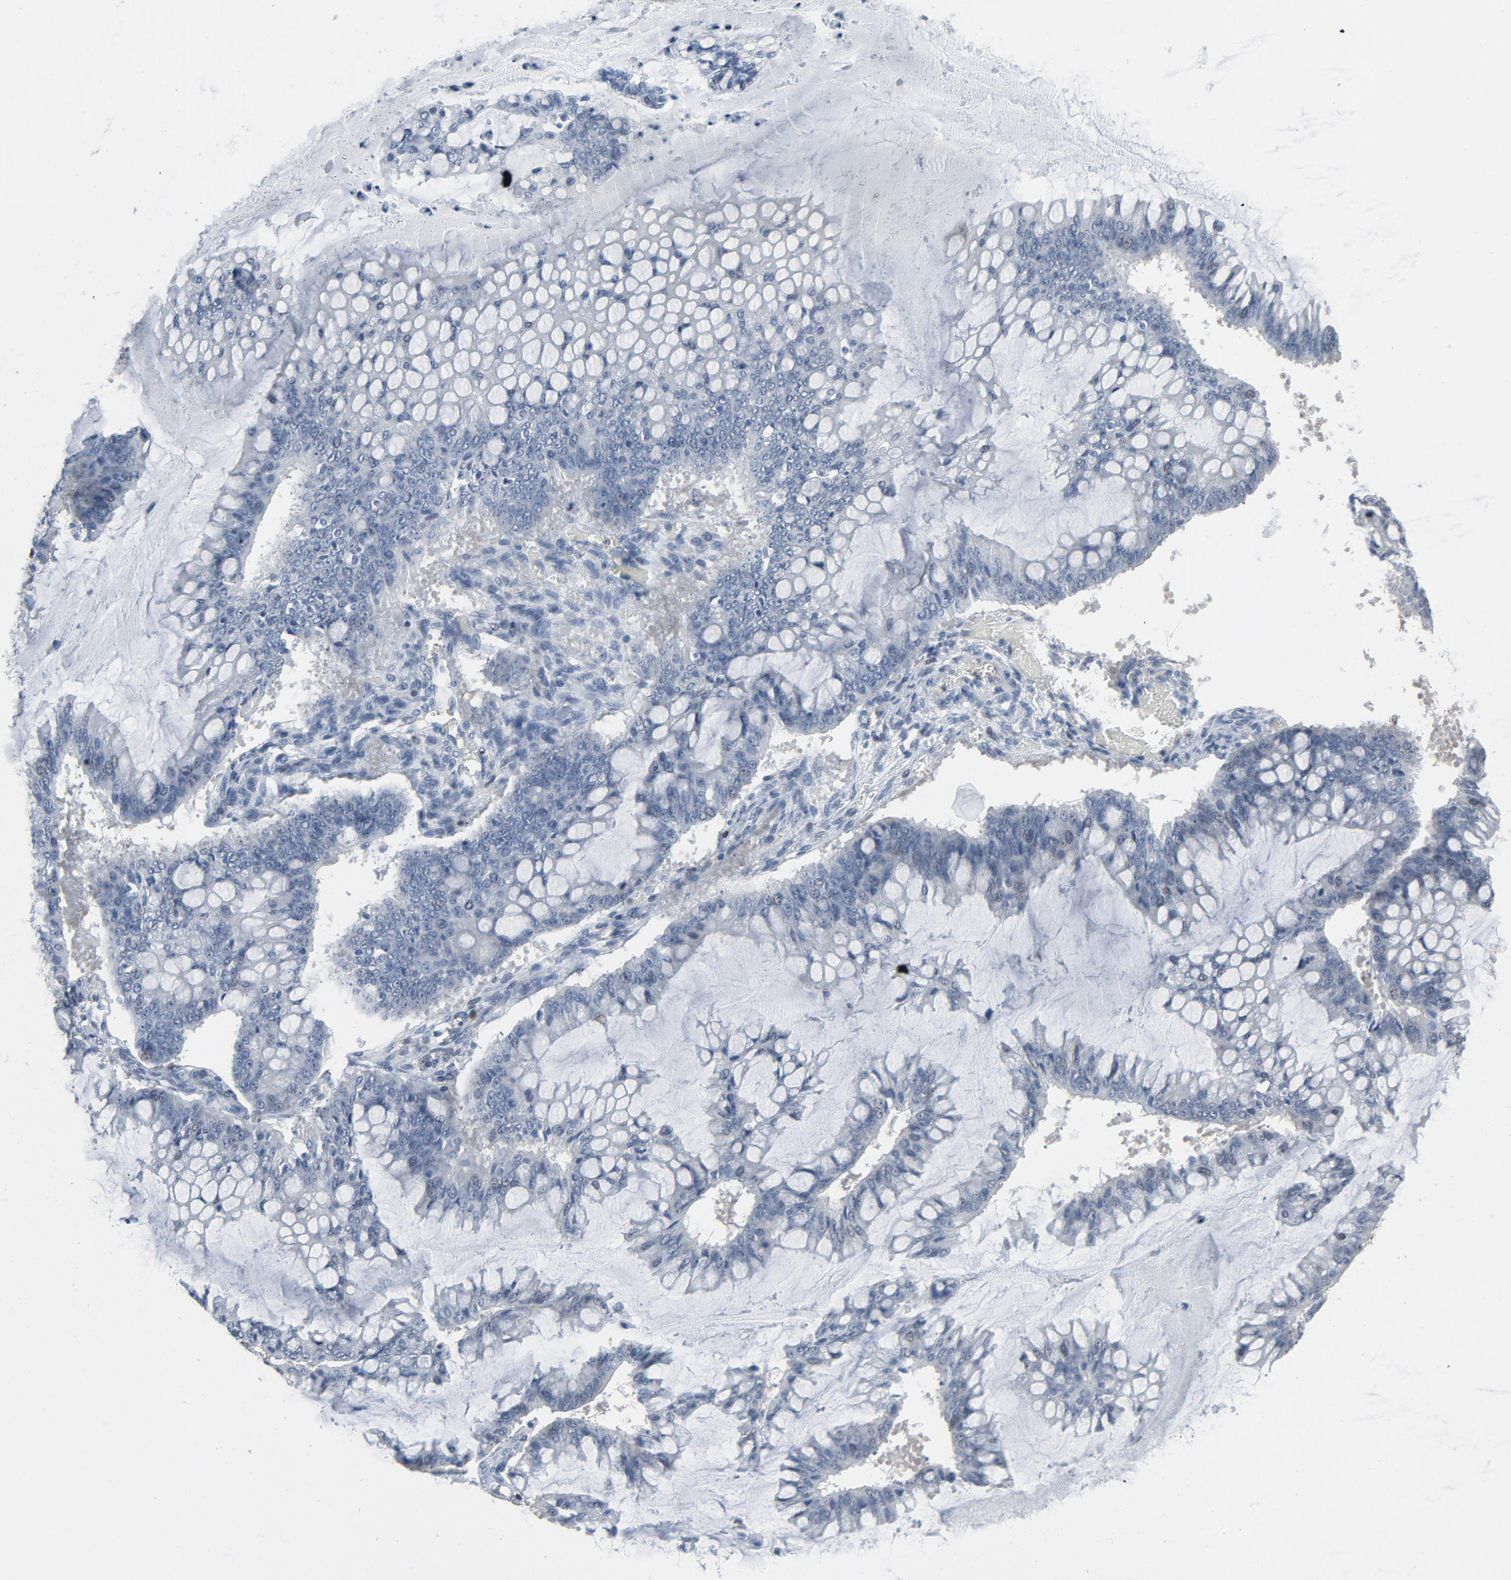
{"staining": {"intensity": "negative", "quantity": "none", "location": "none"}, "tissue": "ovarian cancer", "cell_type": "Tumor cells", "image_type": "cancer", "snomed": [{"axis": "morphology", "description": "Cystadenocarcinoma, mucinous, NOS"}, {"axis": "topography", "description": "Ovary"}], "caption": "An immunohistochemistry (IHC) micrograph of ovarian cancer is shown. There is no staining in tumor cells of ovarian cancer.", "gene": "STAT5A", "patient": {"sex": "female", "age": 73}}